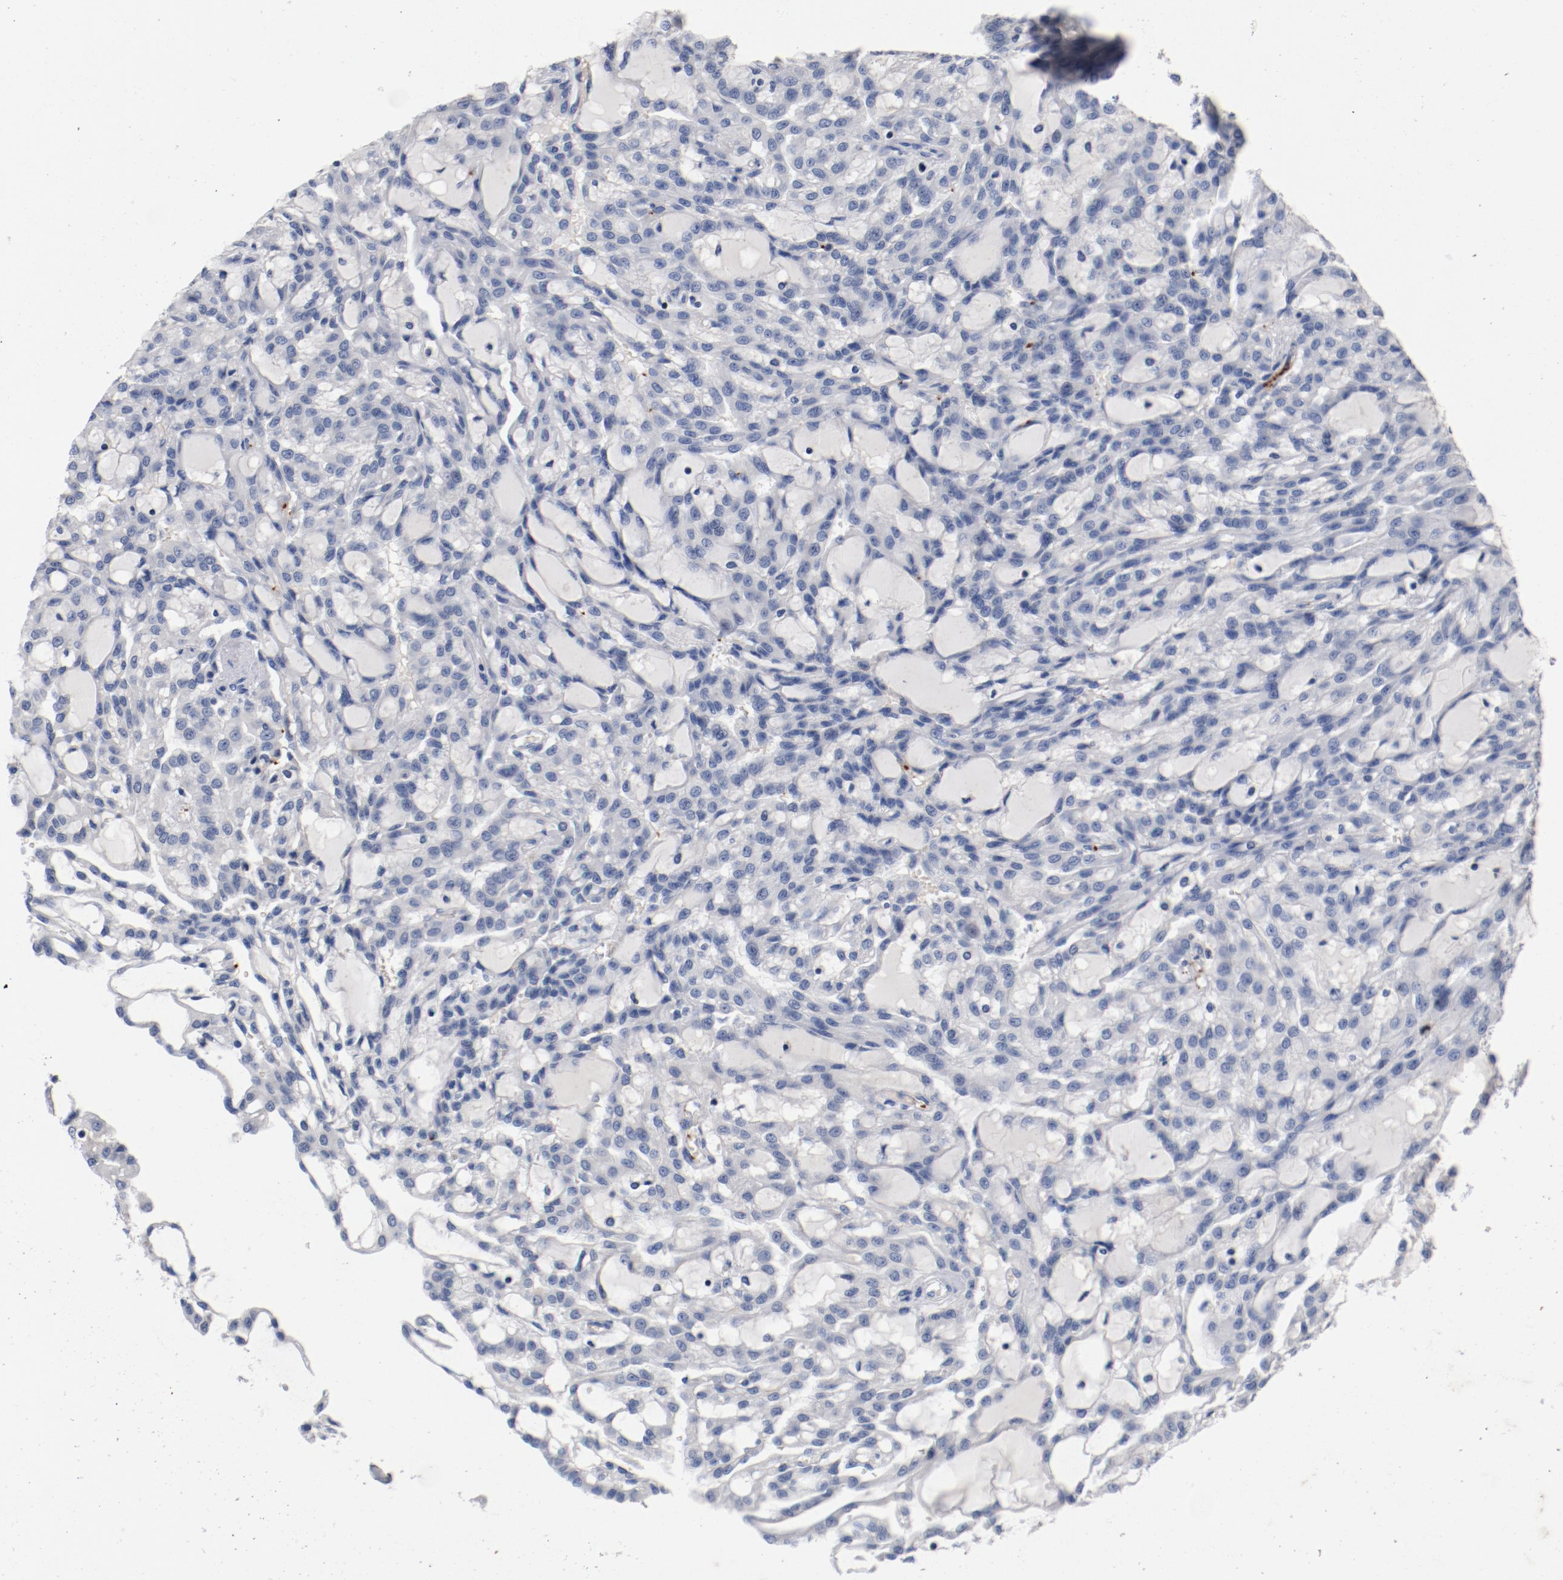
{"staining": {"intensity": "negative", "quantity": "none", "location": "none"}, "tissue": "renal cancer", "cell_type": "Tumor cells", "image_type": "cancer", "snomed": [{"axis": "morphology", "description": "Adenocarcinoma, NOS"}, {"axis": "topography", "description": "Kidney"}], "caption": "Protein analysis of adenocarcinoma (renal) reveals no significant staining in tumor cells. (DAB (3,3'-diaminobenzidine) immunohistochemistry visualized using brightfield microscopy, high magnification).", "gene": "PIM1", "patient": {"sex": "male", "age": 63}}